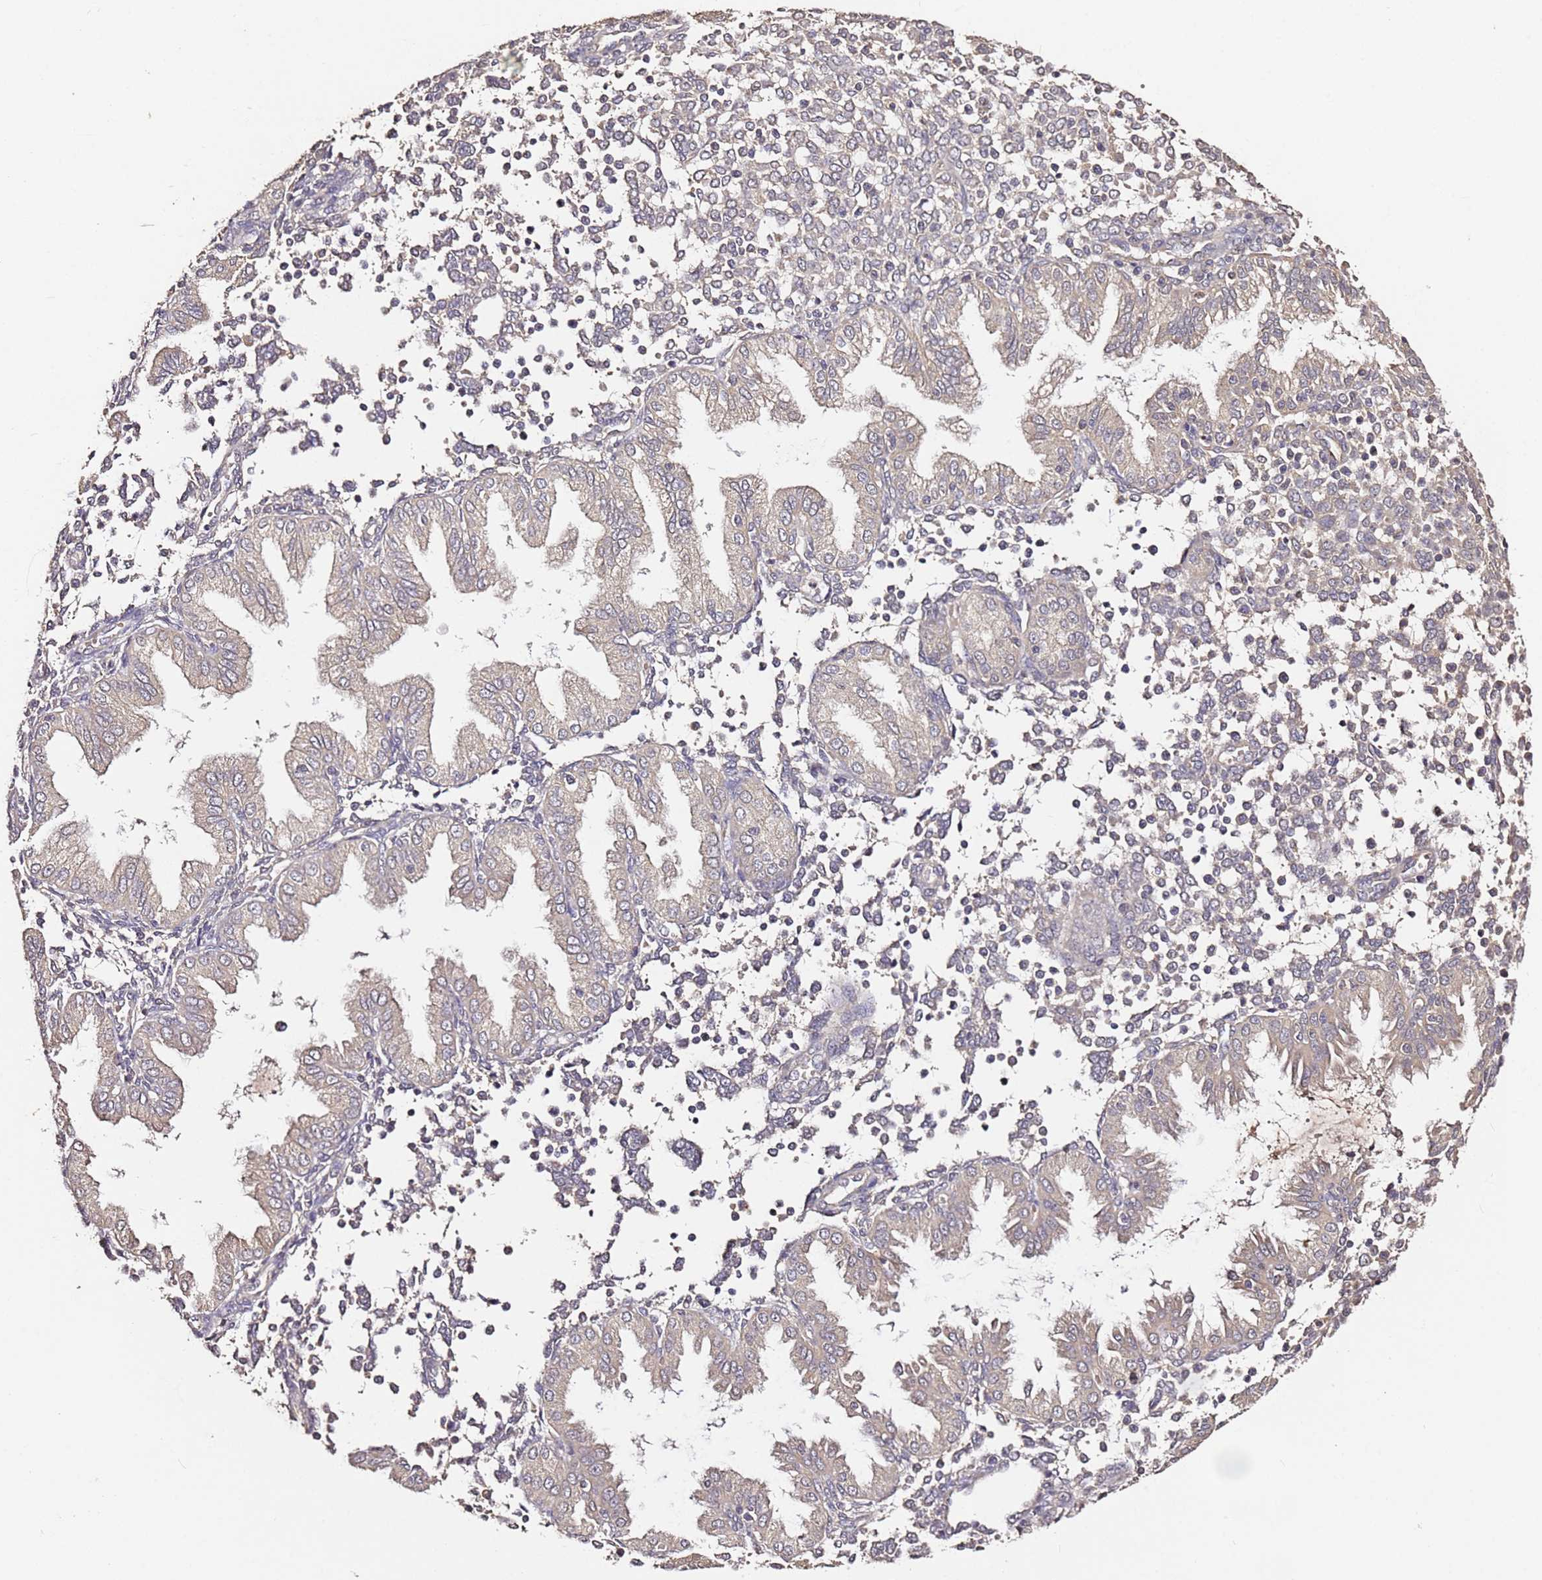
{"staining": {"intensity": "weak", "quantity": "<25%", "location": "cytoplasmic/membranous"}, "tissue": "endometrium", "cell_type": "Cells in endometrial stroma", "image_type": "normal", "snomed": [{"axis": "morphology", "description": "Normal tissue, NOS"}, {"axis": "topography", "description": "Endometrium"}], "caption": "Endometrium was stained to show a protein in brown. There is no significant positivity in cells in endometrial stroma. (Stains: DAB (3,3'-diaminobenzidine) immunohistochemistry (IHC) with hematoxylin counter stain, Microscopy: brightfield microscopy at high magnification).", "gene": "C6orf136", "patient": {"sex": "female", "age": 53}}